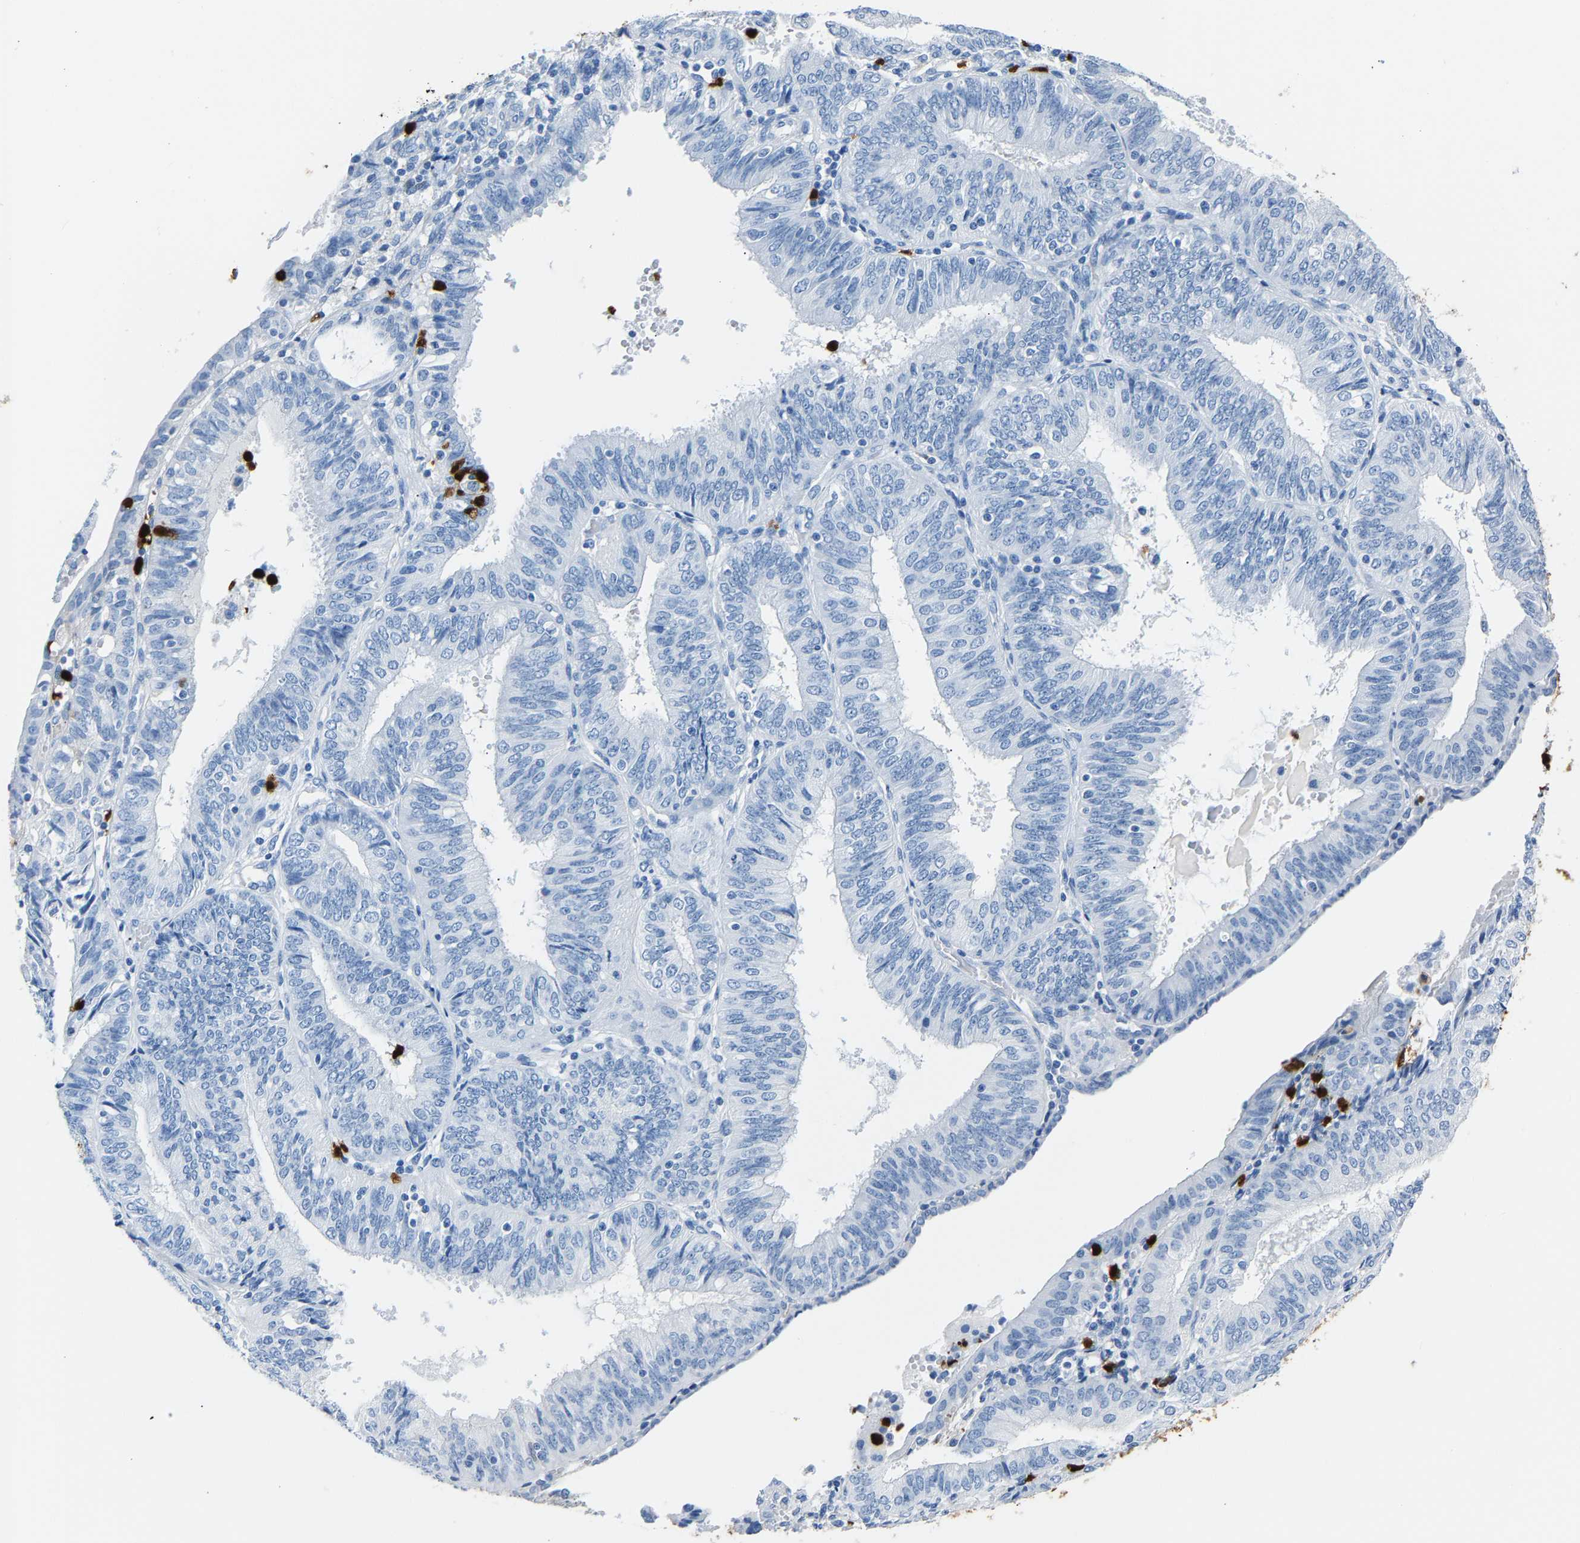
{"staining": {"intensity": "negative", "quantity": "none", "location": "none"}, "tissue": "endometrial cancer", "cell_type": "Tumor cells", "image_type": "cancer", "snomed": [{"axis": "morphology", "description": "Adenocarcinoma, NOS"}, {"axis": "topography", "description": "Endometrium"}], "caption": "The photomicrograph displays no significant expression in tumor cells of adenocarcinoma (endometrial).", "gene": "S100P", "patient": {"sex": "female", "age": 58}}